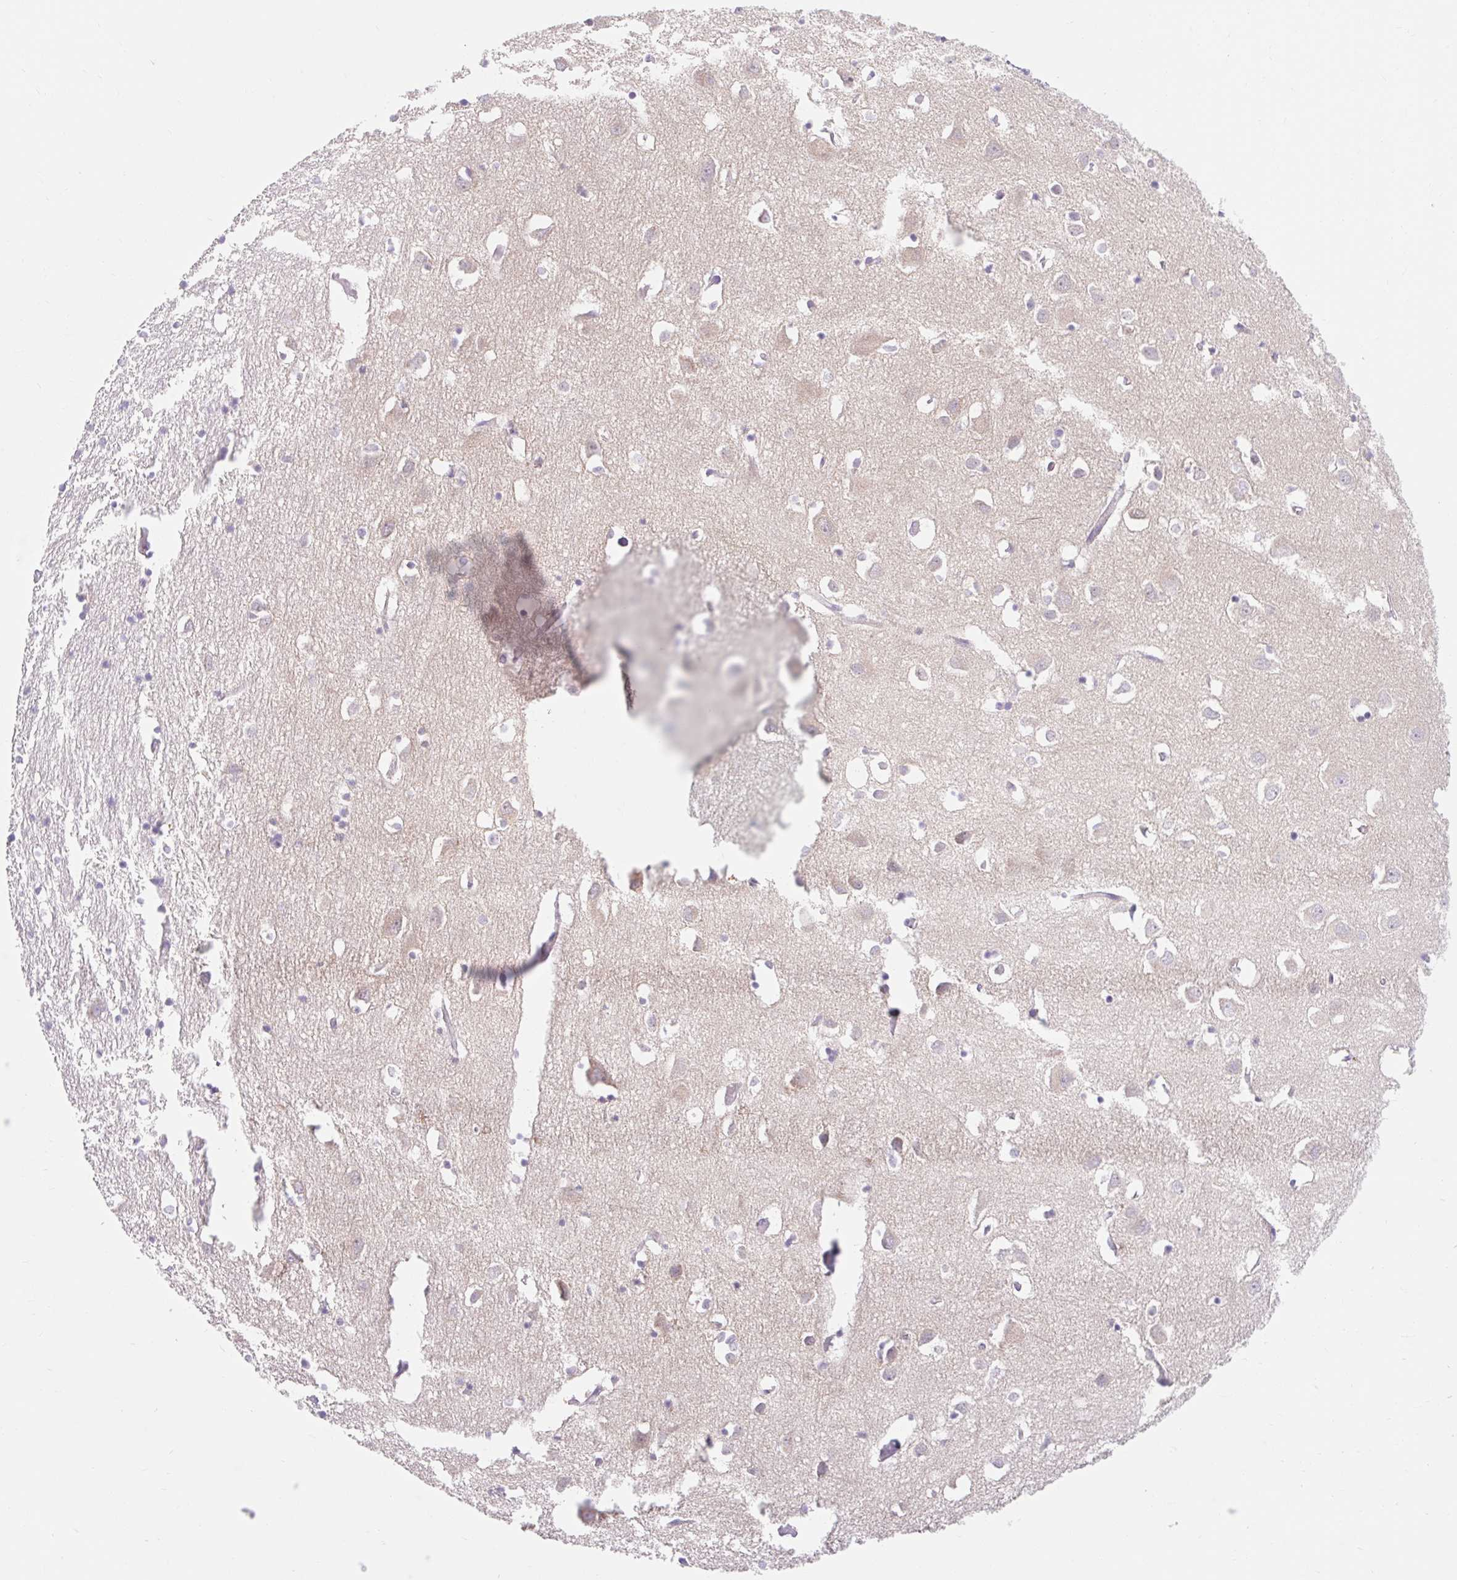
{"staining": {"intensity": "negative", "quantity": "none", "location": "none"}, "tissue": "cerebral cortex", "cell_type": "Endothelial cells", "image_type": "normal", "snomed": [{"axis": "morphology", "description": "Normal tissue, NOS"}, {"axis": "topography", "description": "Cerebral cortex"}], "caption": "The IHC histopathology image has no significant staining in endothelial cells of cerebral cortex. The staining was performed using DAB (3,3'-diaminobenzidine) to visualize the protein expression in brown, while the nuclei were stained in blue with hematoxylin (Magnification: 20x).", "gene": "ITPK1", "patient": {"sex": "male", "age": 70}}